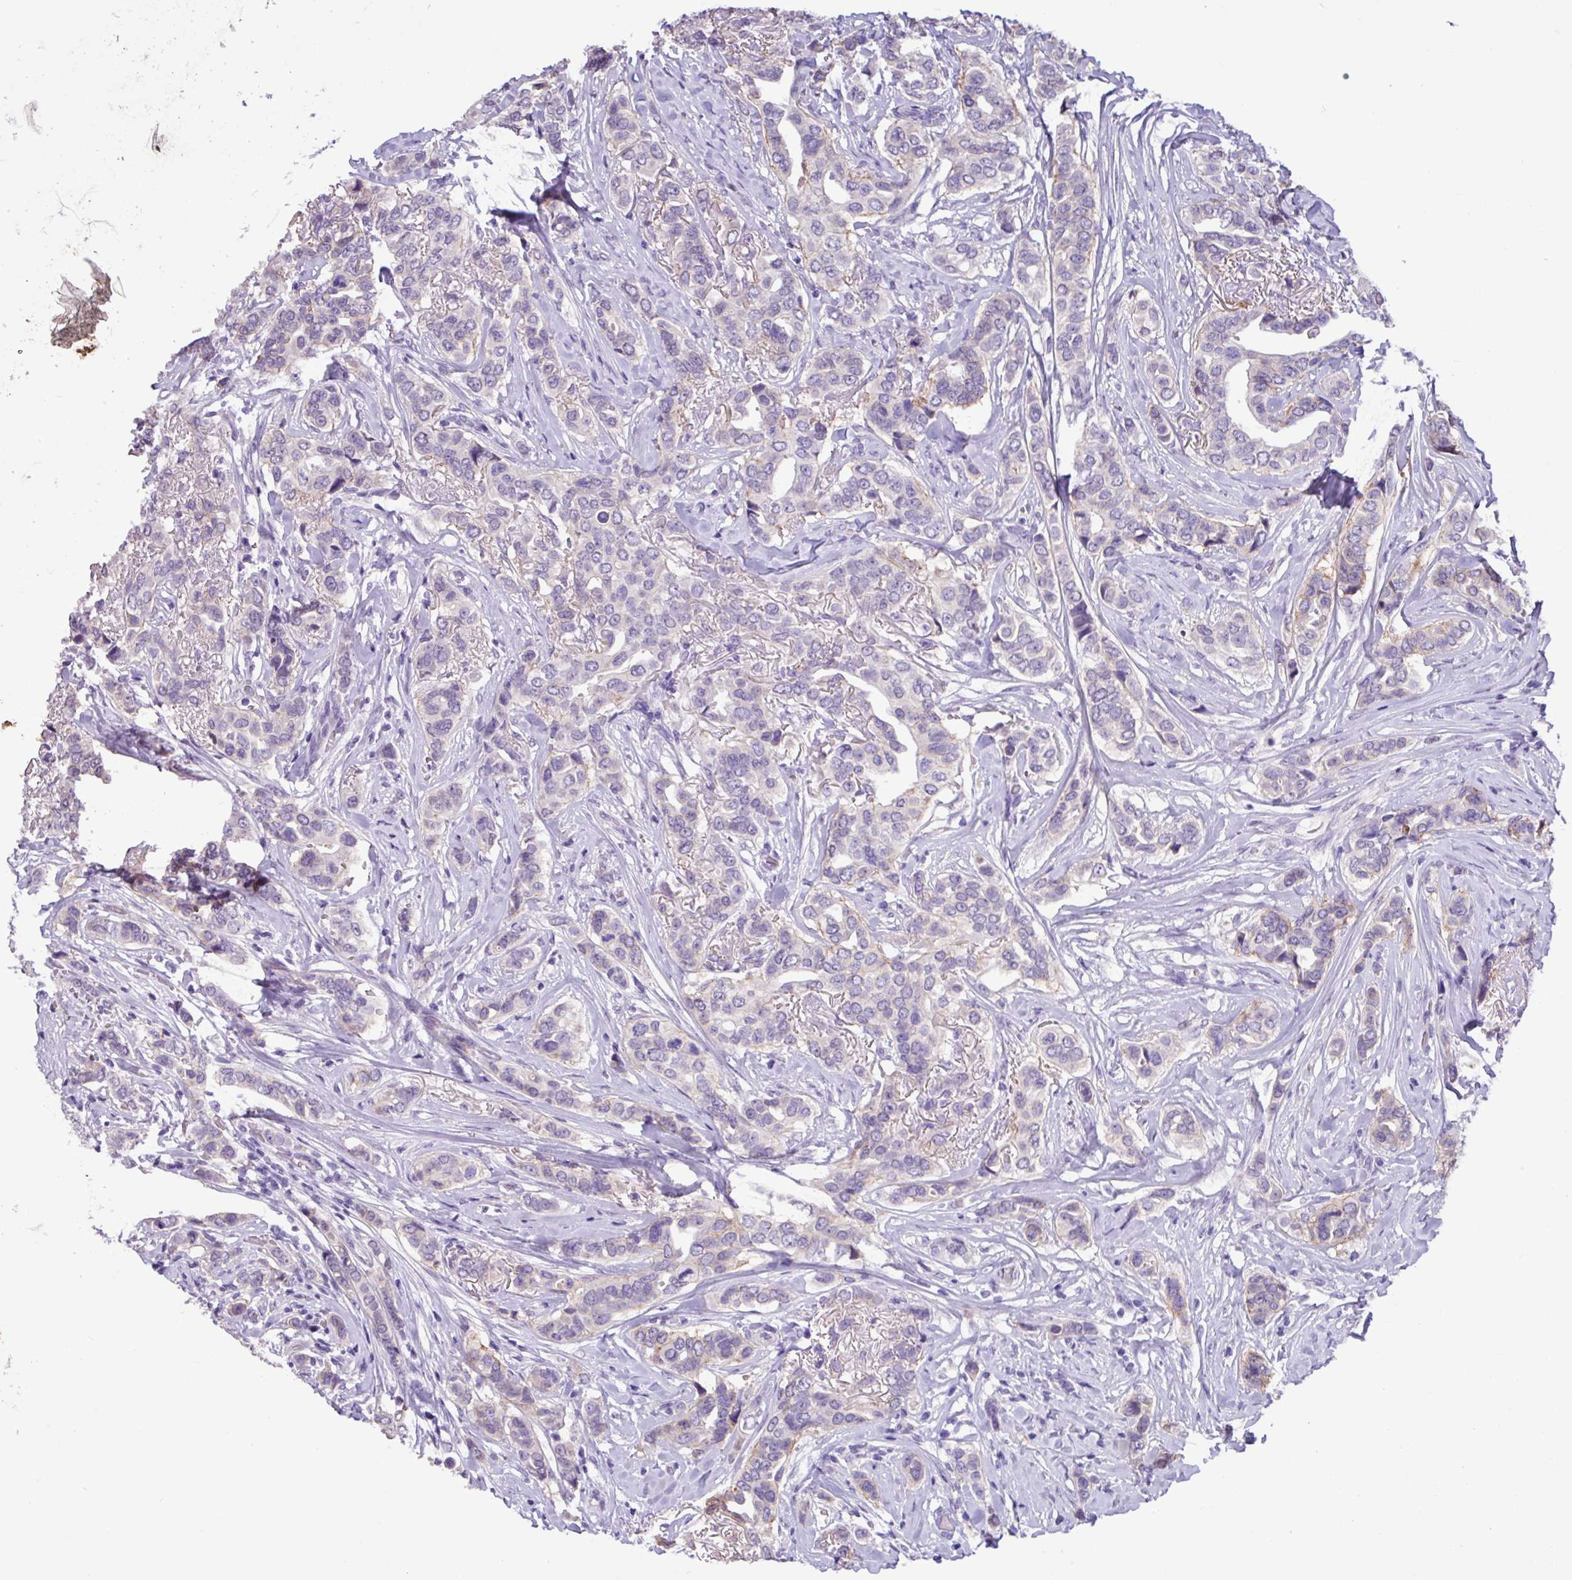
{"staining": {"intensity": "negative", "quantity": "none", "location": "none"}, "tissue": "breast cancer", "cell_type": "Tumor cells", "image_type": "cancer", "snomed": [{"axis": "morphology", "description": "Lobular carcinoma"}, {"axis": "topography", "description": "Breast"}], "caption": "The immunohistochemistry (IHC) micrograph has no significant expression in tumor cells of lobular carcinoma (breast) tissue. (DAB (3,3'-diaminobenzidine) IHC, high magnification).", "gene": "EPCAM", "patient": {"sex": "female", "age": 51}}